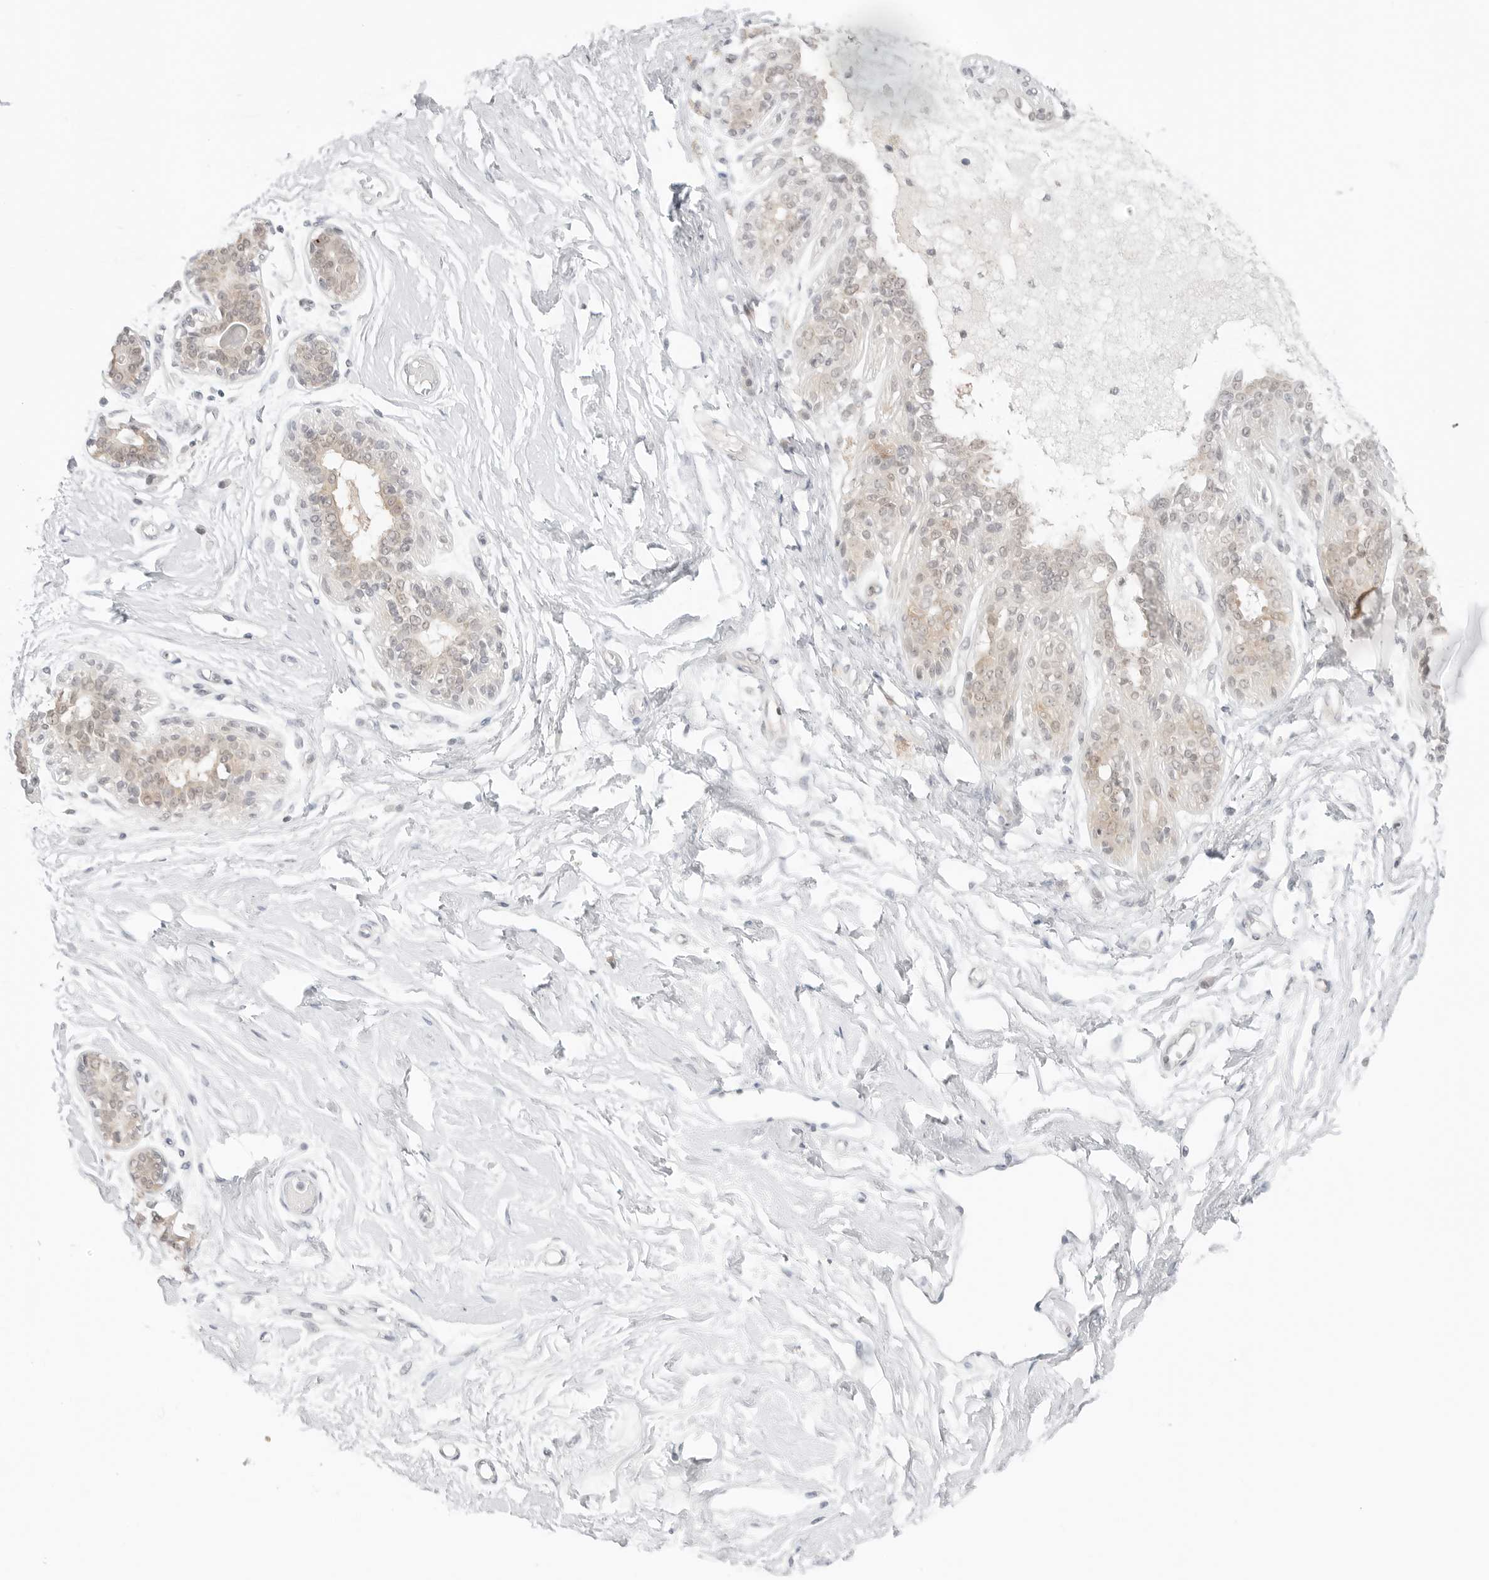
{"staining": {"intensity": "moderate", "quantity": "25%-75%", "location": "cytoplasmic/membranous"}, "tissue": "breast", "cell_type": "Glandular cells", "image_type": "normal", "snomed": [{"axis": "morphology", "description": "Normal tissue, NOS"}, {"axis": "topography", "description": "Breast"}], "caption": "High-power microscopy captured an immunohistochemistry micrograph of unremarkable breast, revealing moderate cytoplasmic/membranous positivity in approximately 25%-75% of glandular cells. The staining was performed using DAB to visualize the protein expression in brown, while the nuclei were stained in blue with hematoxylin (Magnification: 20x).", "gene": "NUDC", "patient": {"sex": "female", "age": 45}}